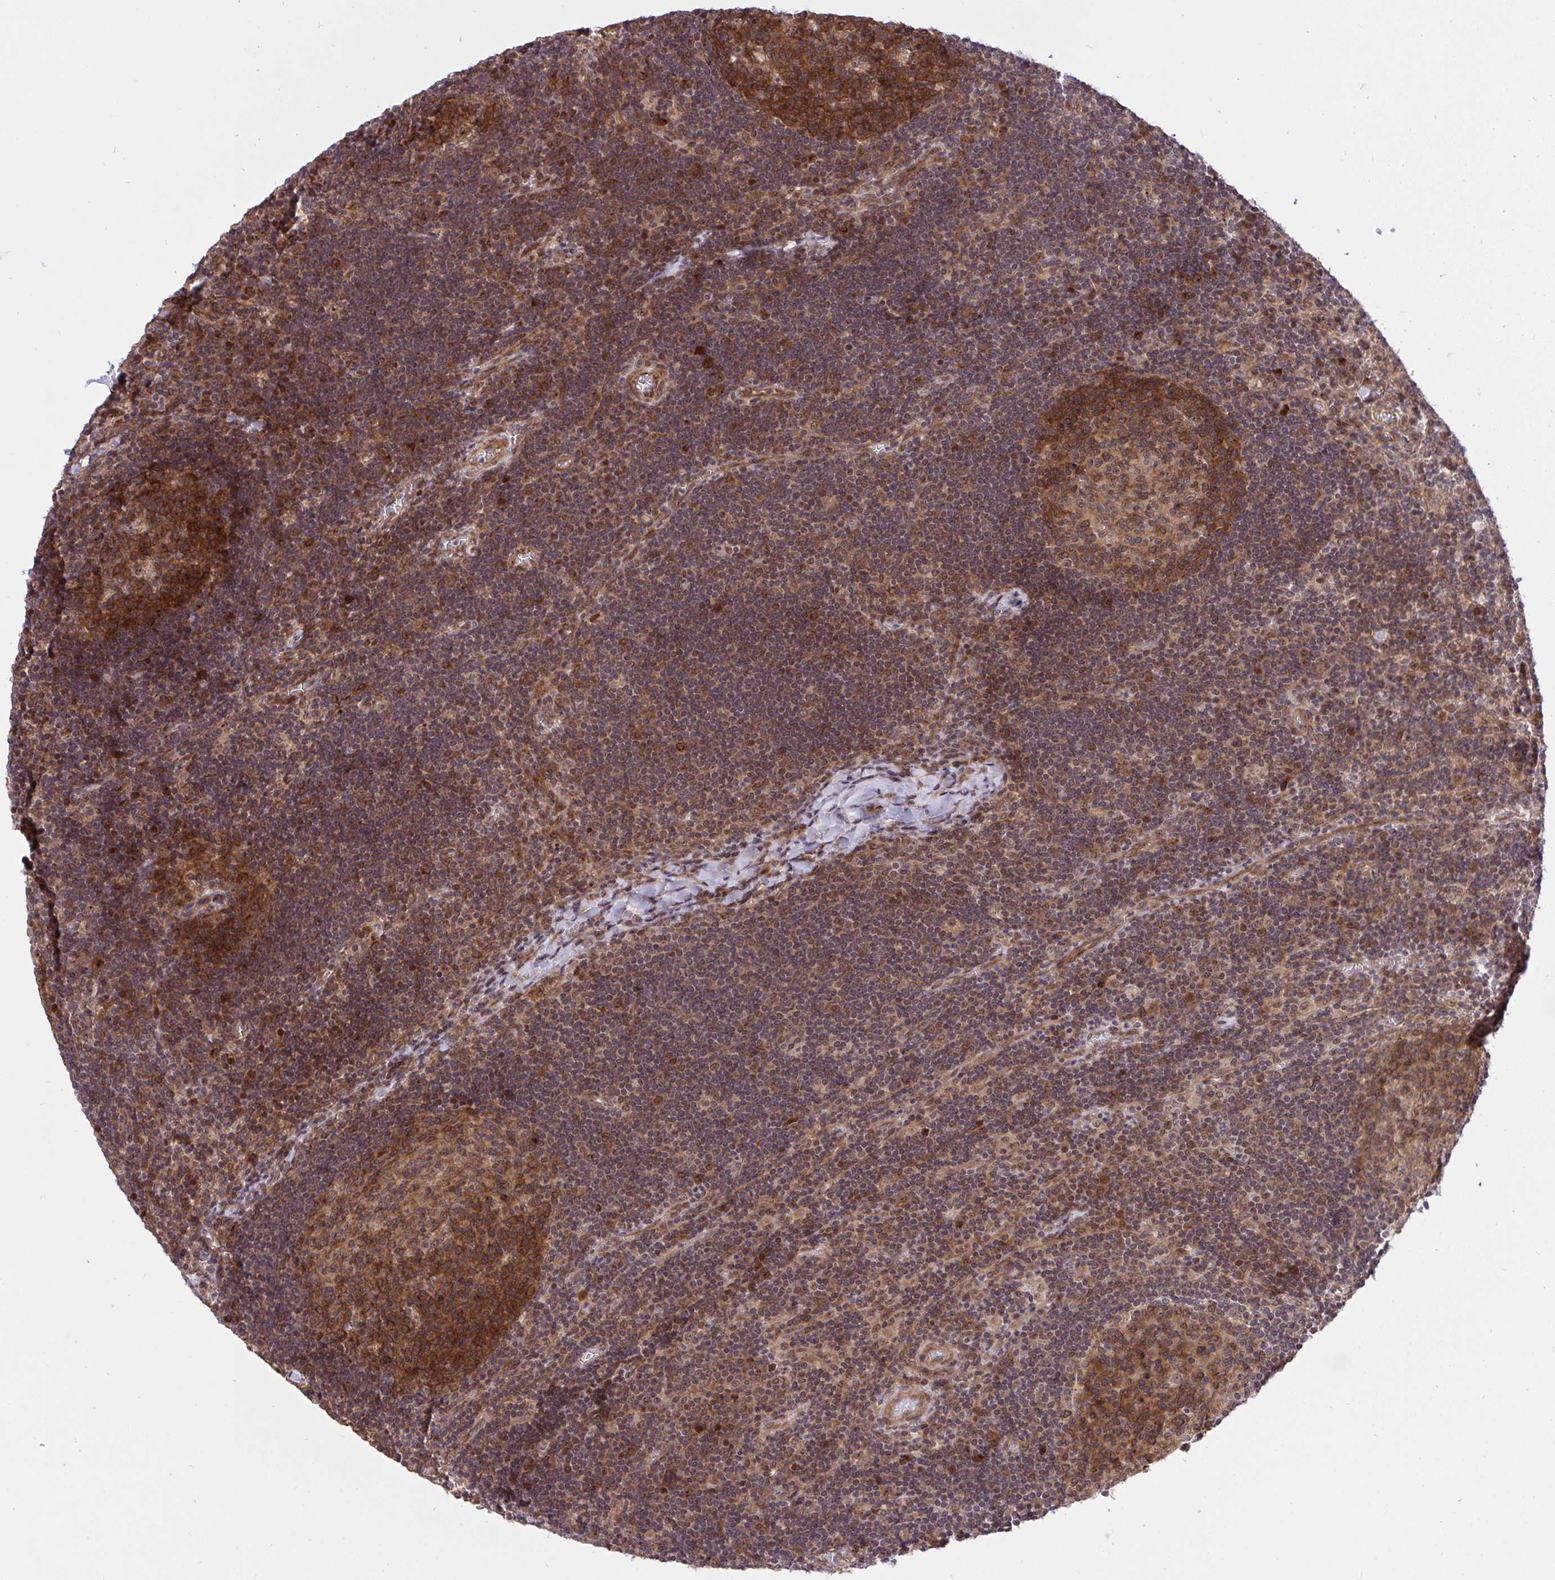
{"staining": {"intensity": "strong", "quantity": "25%-75%", "location": "cytoplasmic/membranous"}, "tissue": "lymph node", "cell_type": "Germinal center cells", "image_type": "normal", "snomed": [{"axis": "morphology", "description": "Normal tissue, NOS"}, {"axis": "topography", "description": "Lymph node"}], "caption": "Protein staining demonstrates strong cytoplasmic/membranous expression in about 25%-75% of germinal center cells in benign lymph node.", "gene": "ERI1", "patient": {"sex": "male", "age": 67}}